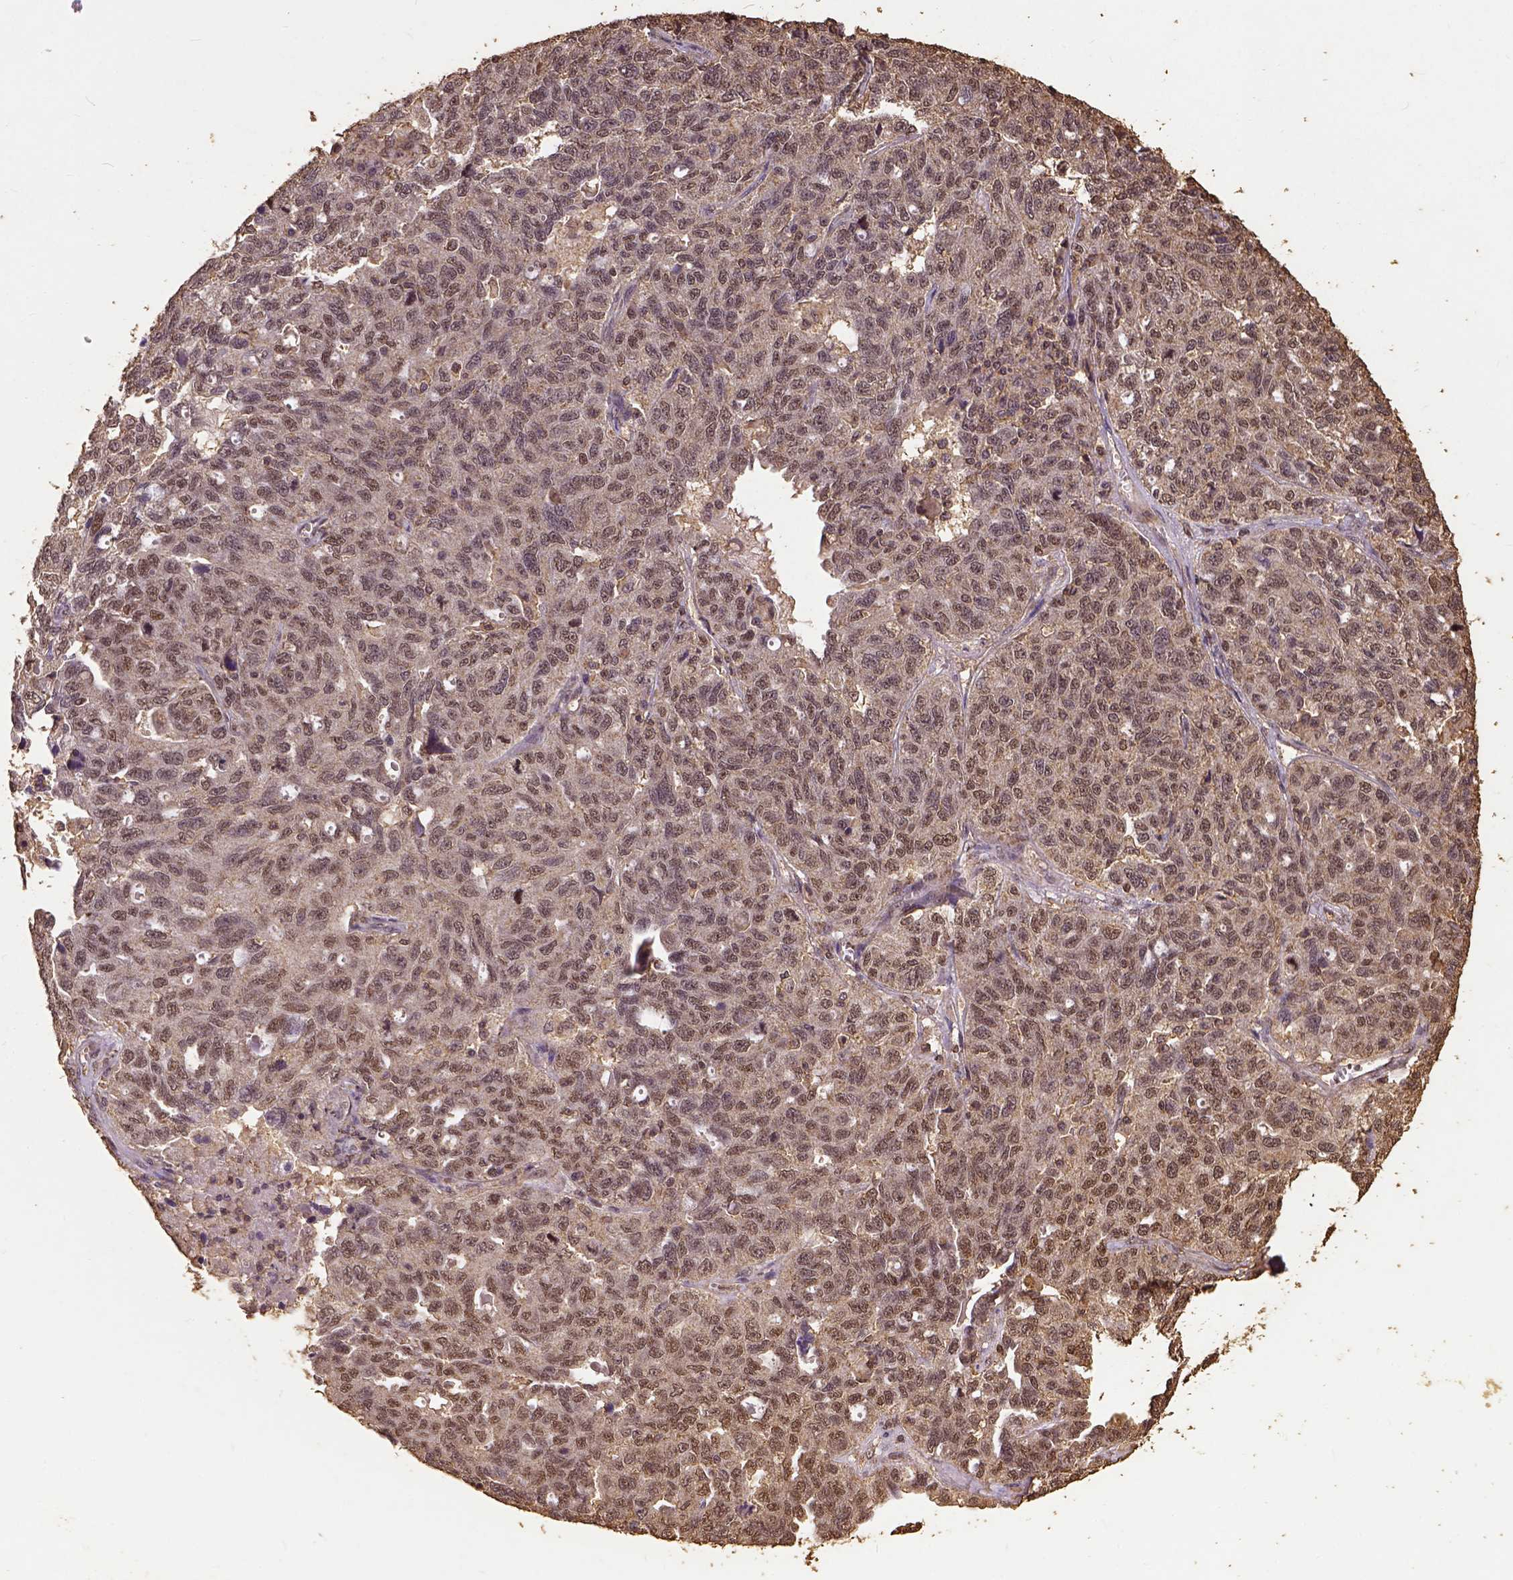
{"staining": {"intensity": "weak", "quantity": "25%-75%", "location": "nuclear"}, "tissue": "ovarian cancer", "cell_type": "Tumor cells", "image_type": "cancer", "snomed": [{"axis": "morphology", "description": "Cystadenocarcinoma, serous, NOS"}, {"axis": "topography", "description": "Ovary"}], "caption": "Immunohistochemical staining of ovarian serous cystadenocarcinoma exhibits low levels of weak nuclear positivity in approximately 25%-75% of tumor cells. The protein is shown in brown color, while the nuclei are stained blue.", "gene": "NACC1", "patient": {"sex": "female", "age": 71}}